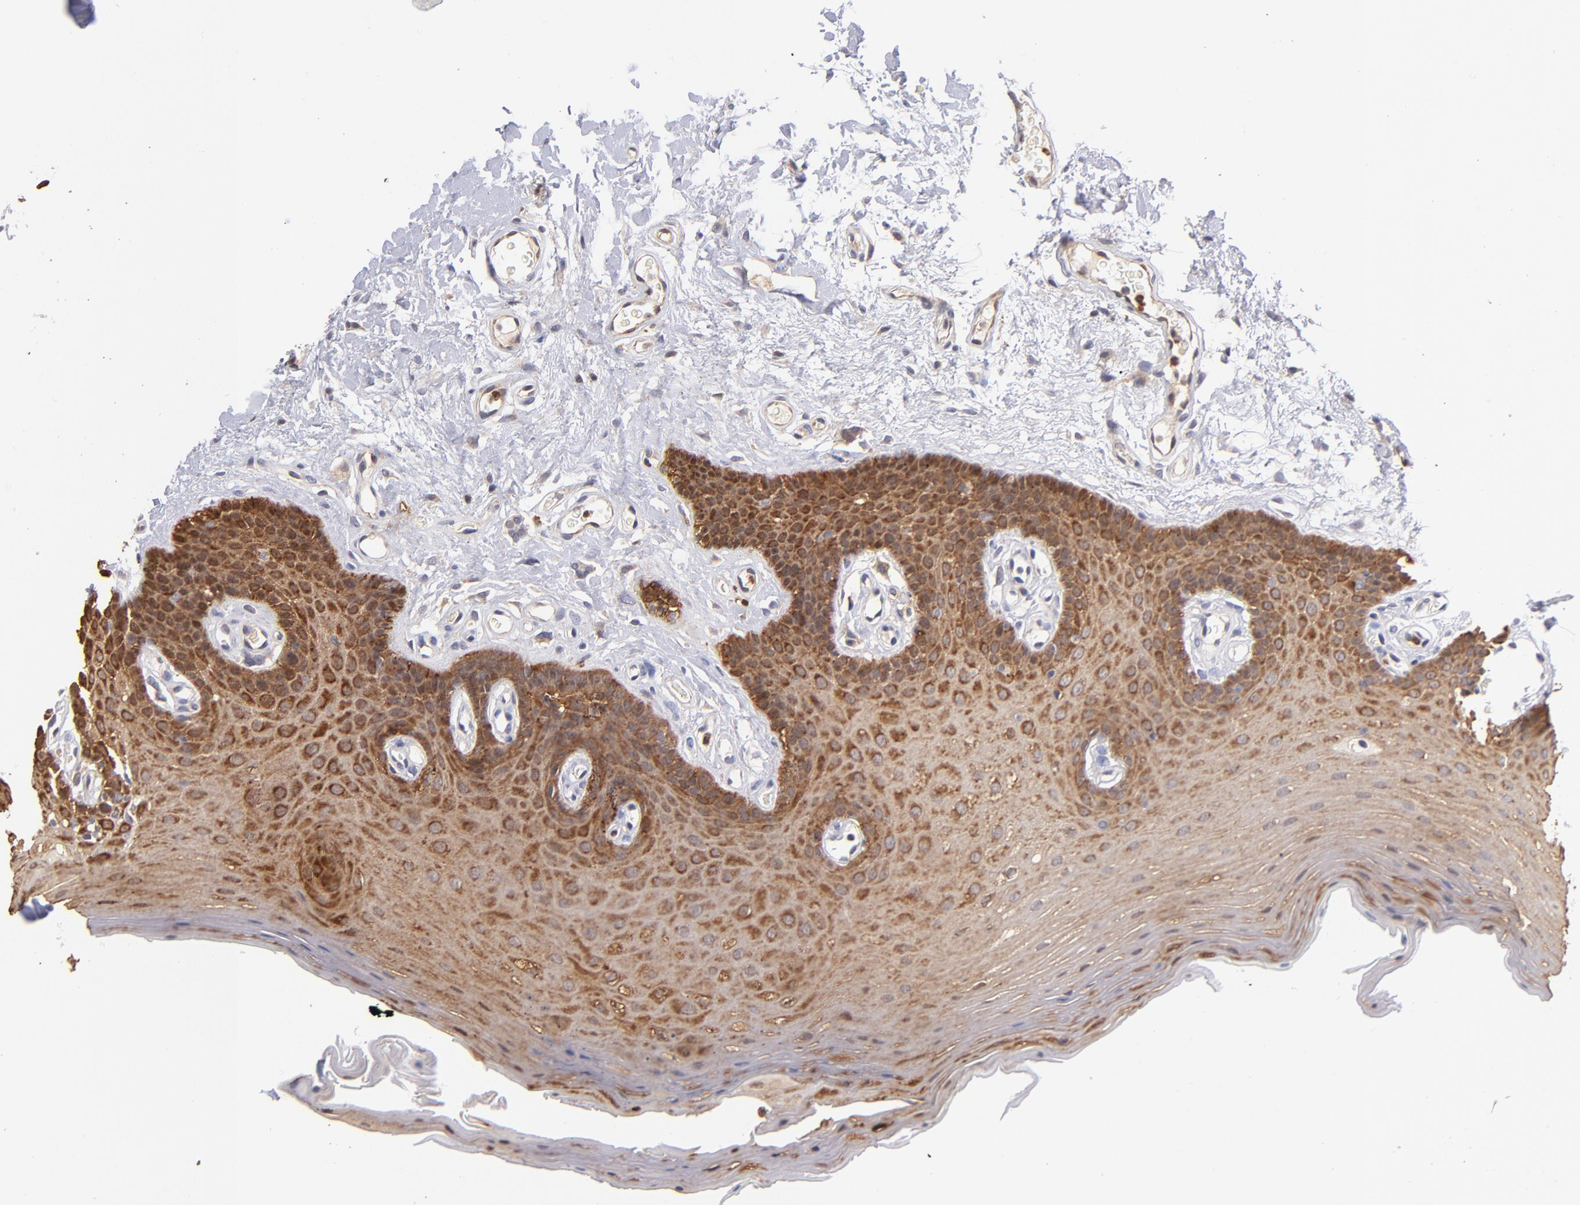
{"staining": {"intensity": "strong", "quantity": ">75%", "location": "cytoplasmic/membranous,nuclear"}, "tissue": "oral mucosa", "cell_type": "Squamous epithelial cells", "image_type": "normal", "snomed": [{"axis": "morphology", "description": "Normal tissue, NOS"}, {"axis": "morphology", "description": "Squamous cell carcinoma, NOS"}, {"axis": "topography", "description": "Skeletal muscle"}, {"axis": "topography", "description": "Oral tissue"}, {"axis": "topography", "description": "Head-Neck"}], "caption": "Immunohistochemistry image of normal oral mucosa: human oral mucosa stained using IHC displays high levels of strong protein expression localized specifically in the cytoplasmic/membranous,nuclear of squamous epithelial cells, appearing as a cytoplasmic/membranous,nuclear brown color.", "gene": "YWHAB", "patient": {"sex": "male", "age": 71}}